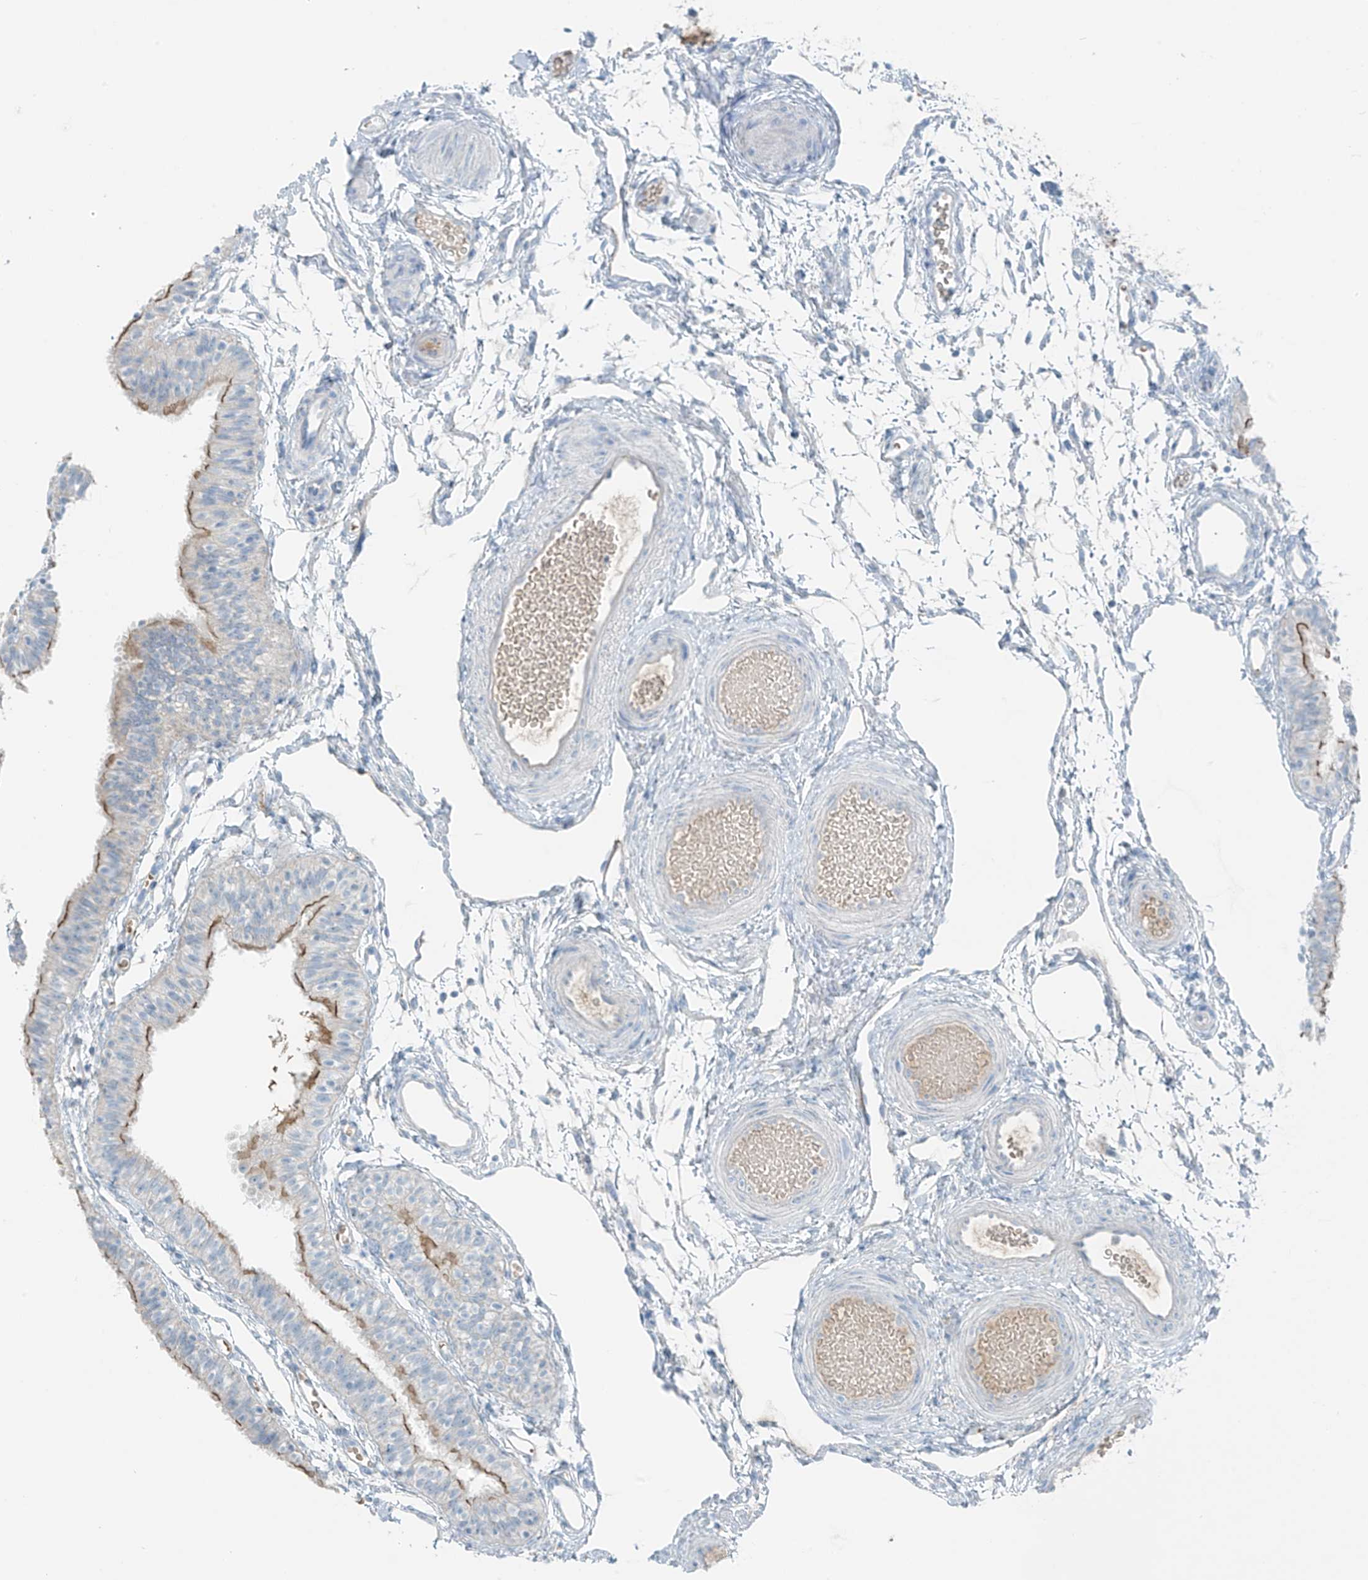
{"staining": {"intensity": "moderate", "quantity": "<25%", "location": "cytoplasmic/membranous"}, "tissue": "fallopian tube", "cell_type": "Glandular cells", "image_type": "normal", "snomed": [{"axis": "morphology", "description": "Normal tissue, NOS"}, {"axis": "topography", "description": "Fallopian tube"}], "caption": "Fallopian tube stained with DAB (3,3'-diaminobenzidine) immunohistochemistry exhibits low levels of moderate cytoplasmic/membranous expression in approximately <25% of glandular cells. (IHC, brightfield microscopy, high magnification).", "gene": "FAM131C", "patient": {"sex": "female", "age": 35}}